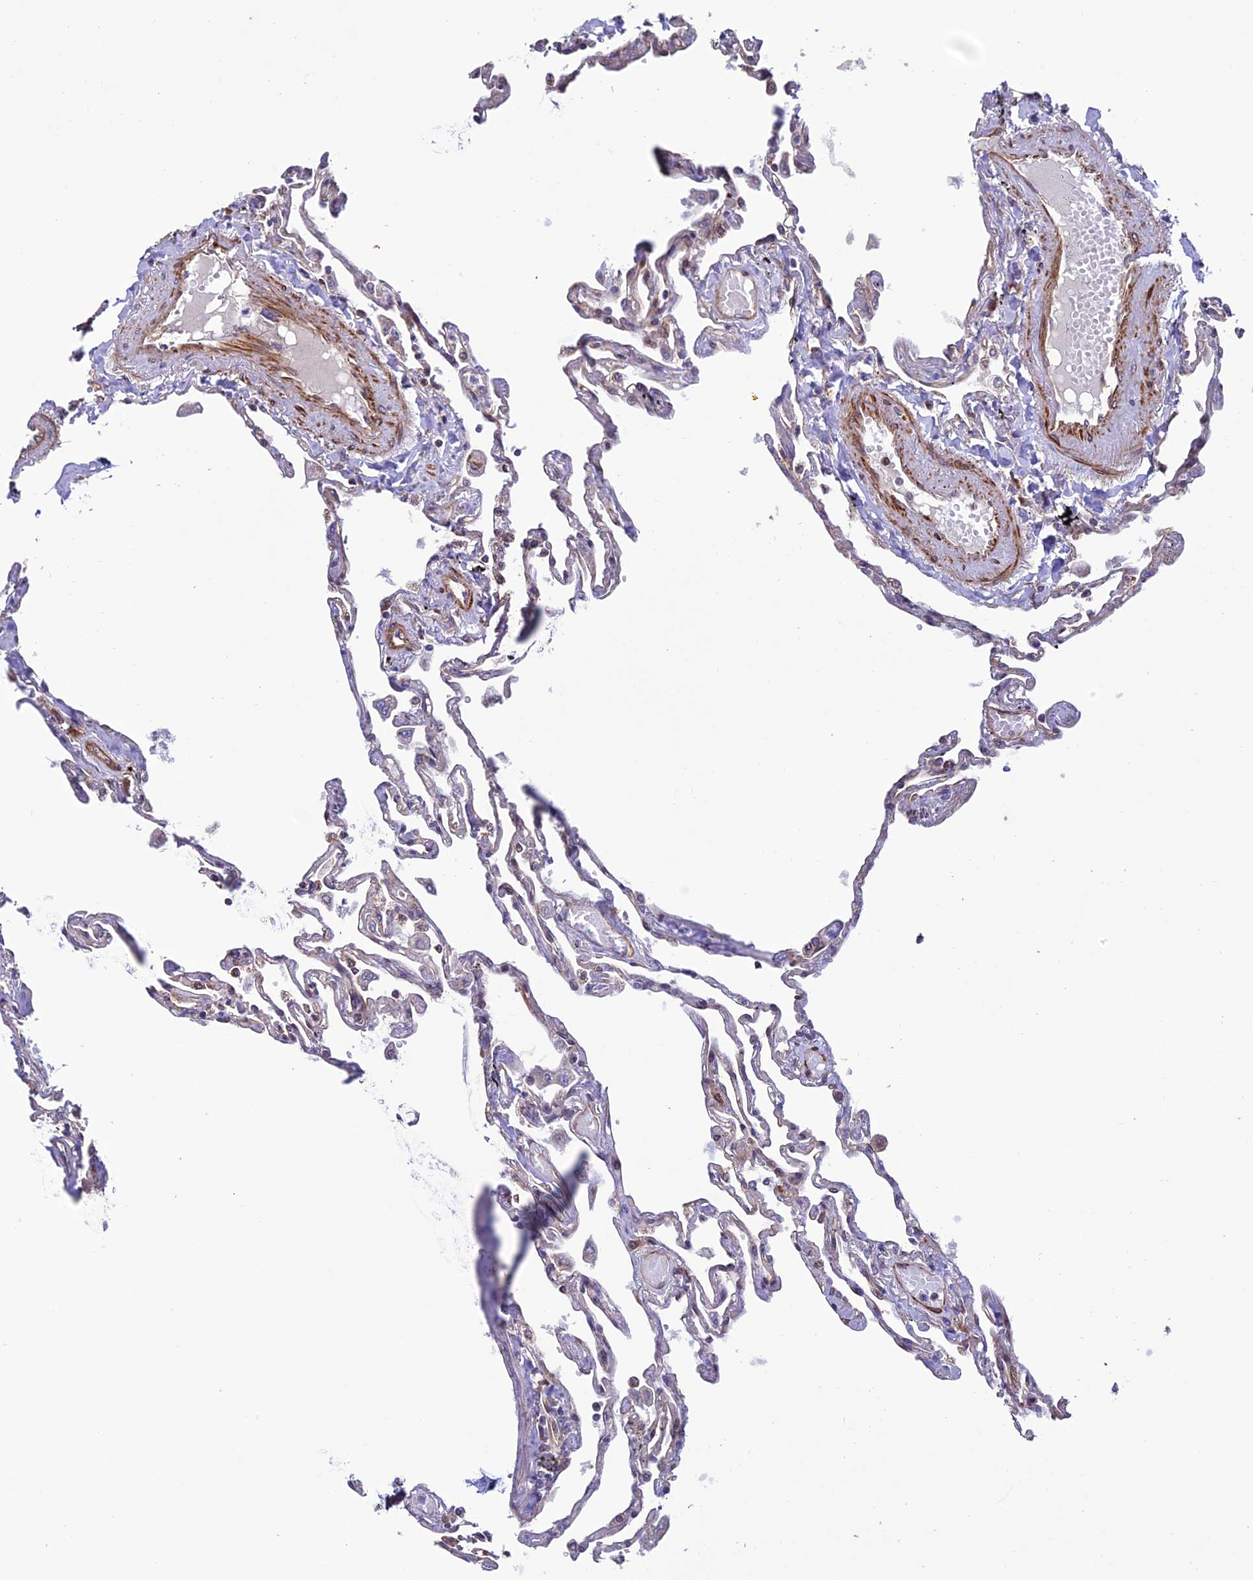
{"staining": {"intensity": "moderate", "quantity": "25%-75%", "location": "cytoplasmic/membranous"}, "tissue": "lung", "cell_type": "Alveolar cells", "image_type": "normal", "snomed": [{"axis": "morphology", "description": "Normal tissue, NOS"}, {"axis": "topography", "description": "Lung"}], "caption": "A brown stain highlights moderate cytoplasmic/membranous staining of a protein in alveolar cells of unremarkable lung.", "gene": "TNIP3", "patient": {"sex": "female", "age": 67}}